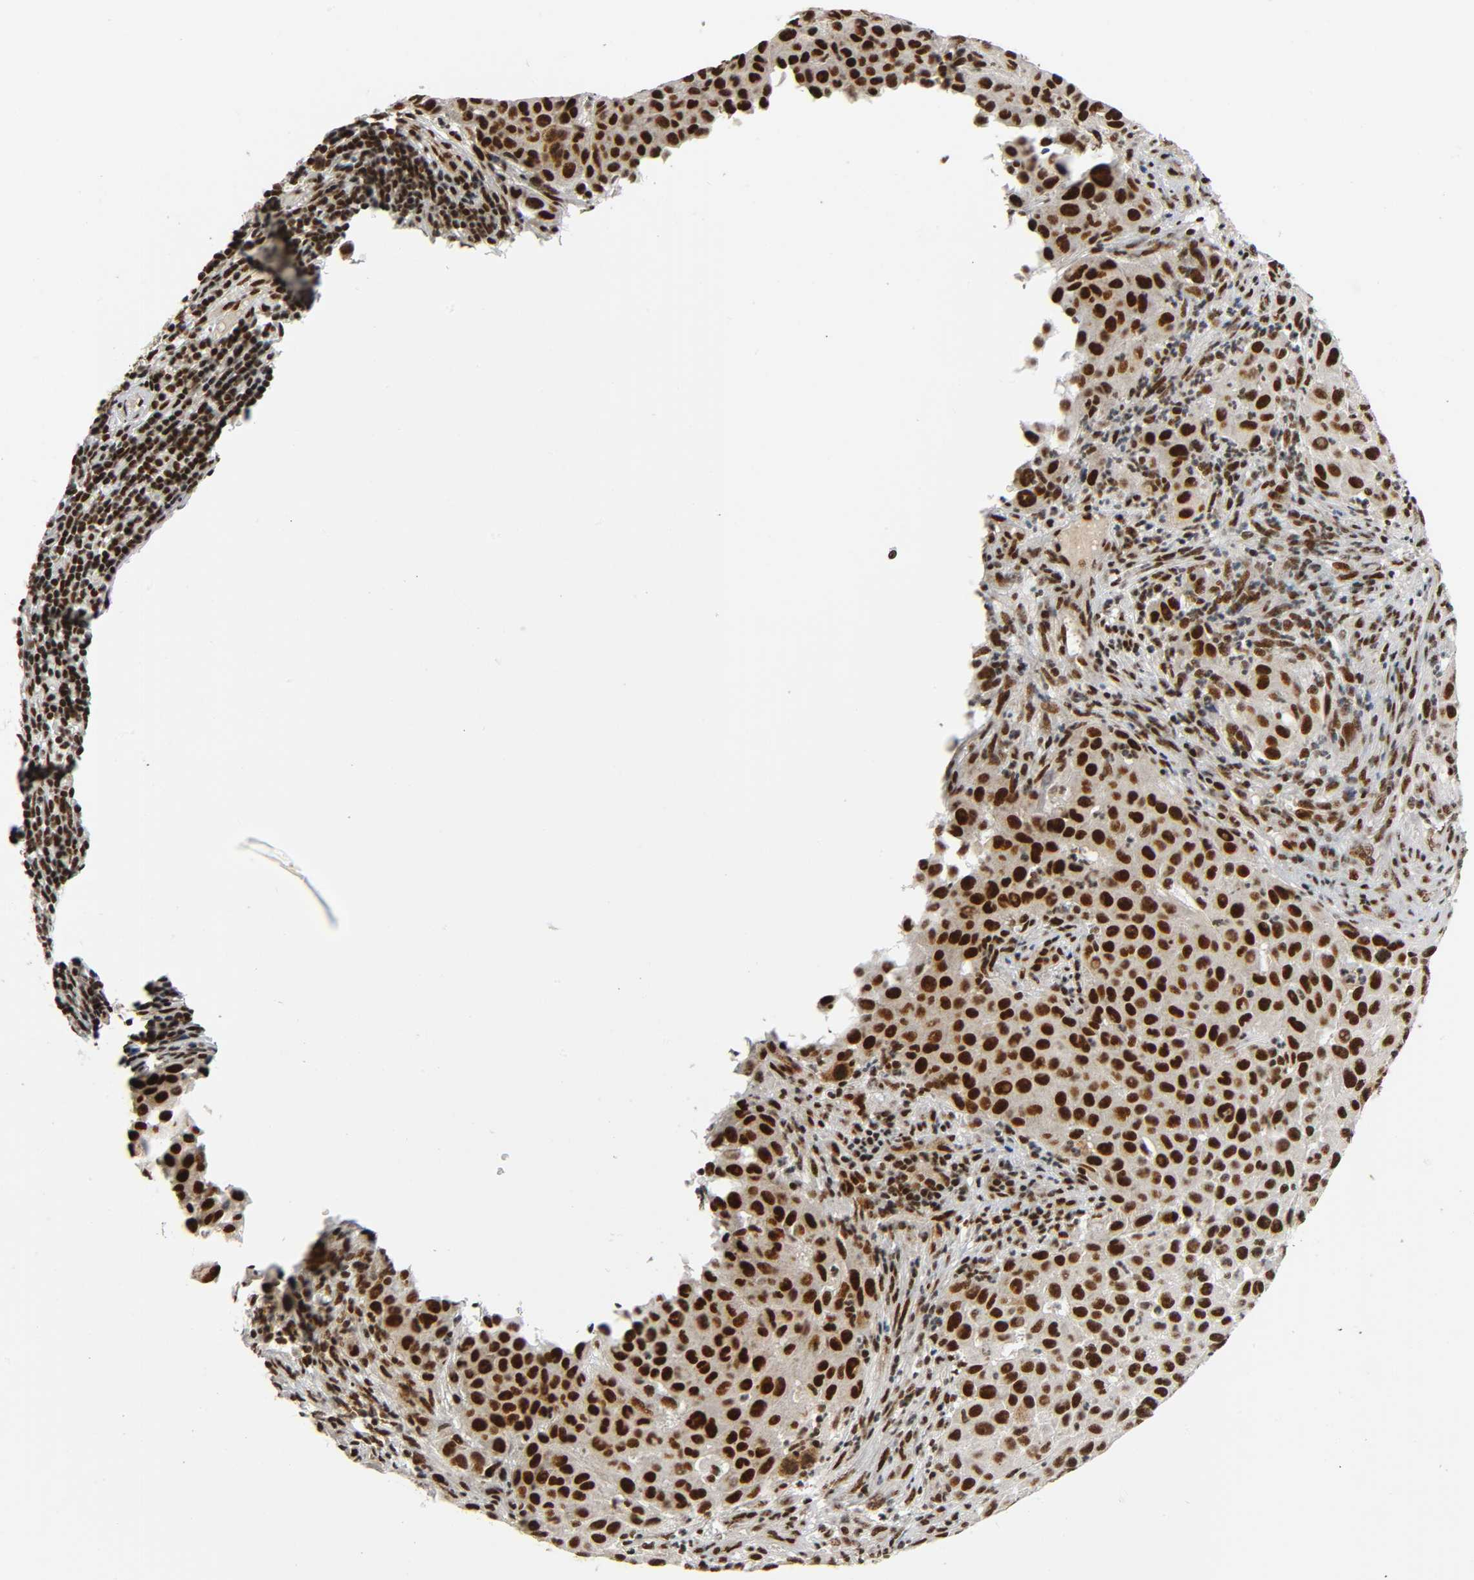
{"staining": {"intensity": "strong", "quantity": ">75%", "location": "nuclear"}, "tissue": "melanoma", "cell_type": "Tumor cells", "image_type": "cancer", "snomed": [{"axis": "morphology", "description": "Malignant melanoma, Metastatic site"}, {"axis": "topography", "description": "Lymph node"}], "caption": "Tumor cells exhibit strong nuclear expression in about >75% of cells in melanoma.", "gene": "CDK9", "patient": {"sex": "male", "age": 61}}